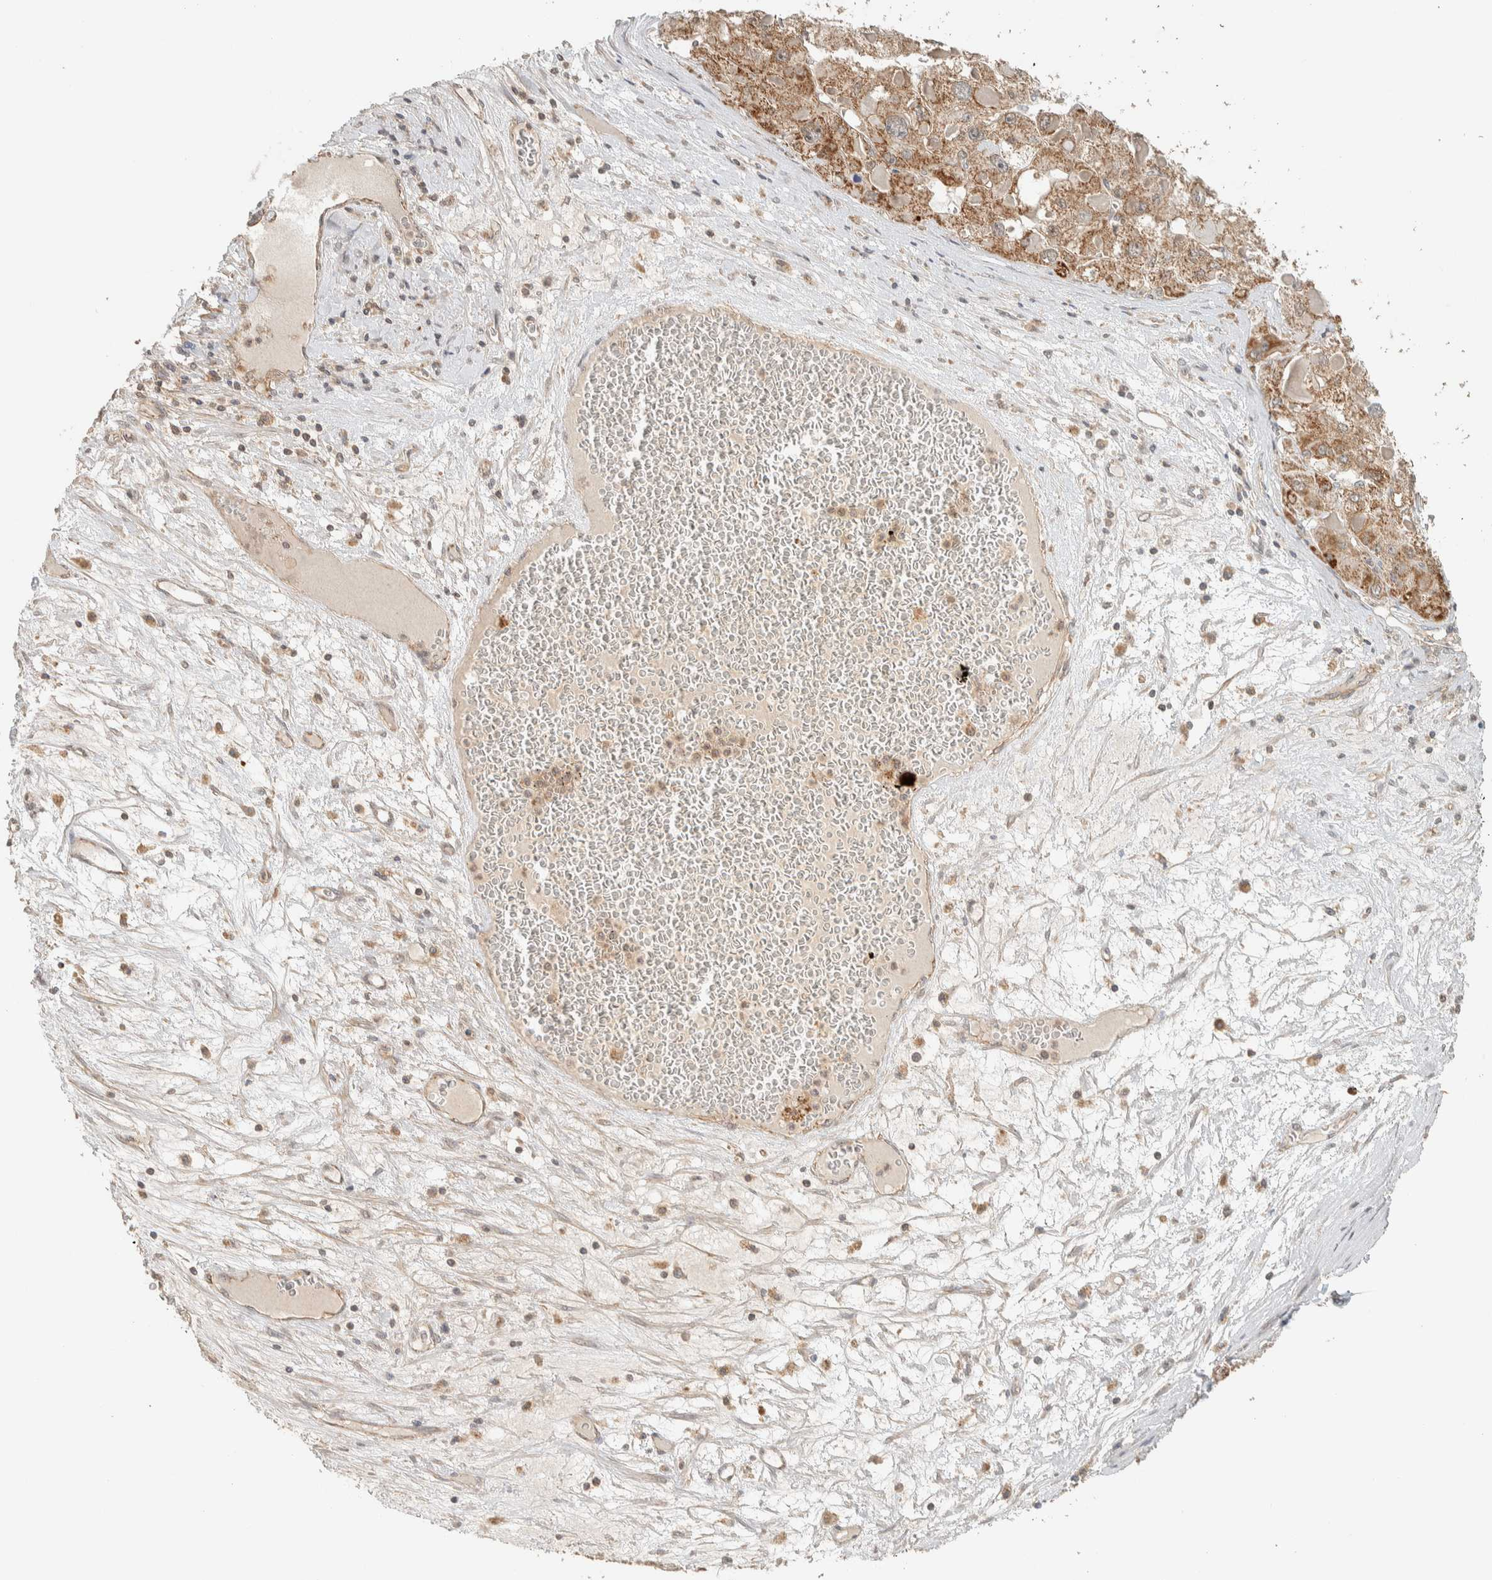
{"staining": {"intensity": "weak", "quantity": ">75%", "location": "cytoplasmic/membranous"}, "tissue": "liver cancer", "cell_type": "Tumor cells", "image_type": "cancer", "snomed": [{"axis": "morphology", "description": "Carcinoma, Hepatocellular, NOS"}, {"axis": "topography", "description": "Liver"}], "caption": "IHC staining of liver cancer, which reveals low levels of weak cytoplasmic/membranous expression in about >75% of tumor cells indicating weak cytoplasmic/membranous protein positivity. The staining was performed using DAB (brown) for protein detection and nuclei were counterstained in hematoxylin (blue).", "gene": "PDE7B", "patient": {"sex": "female", "age": 73}}